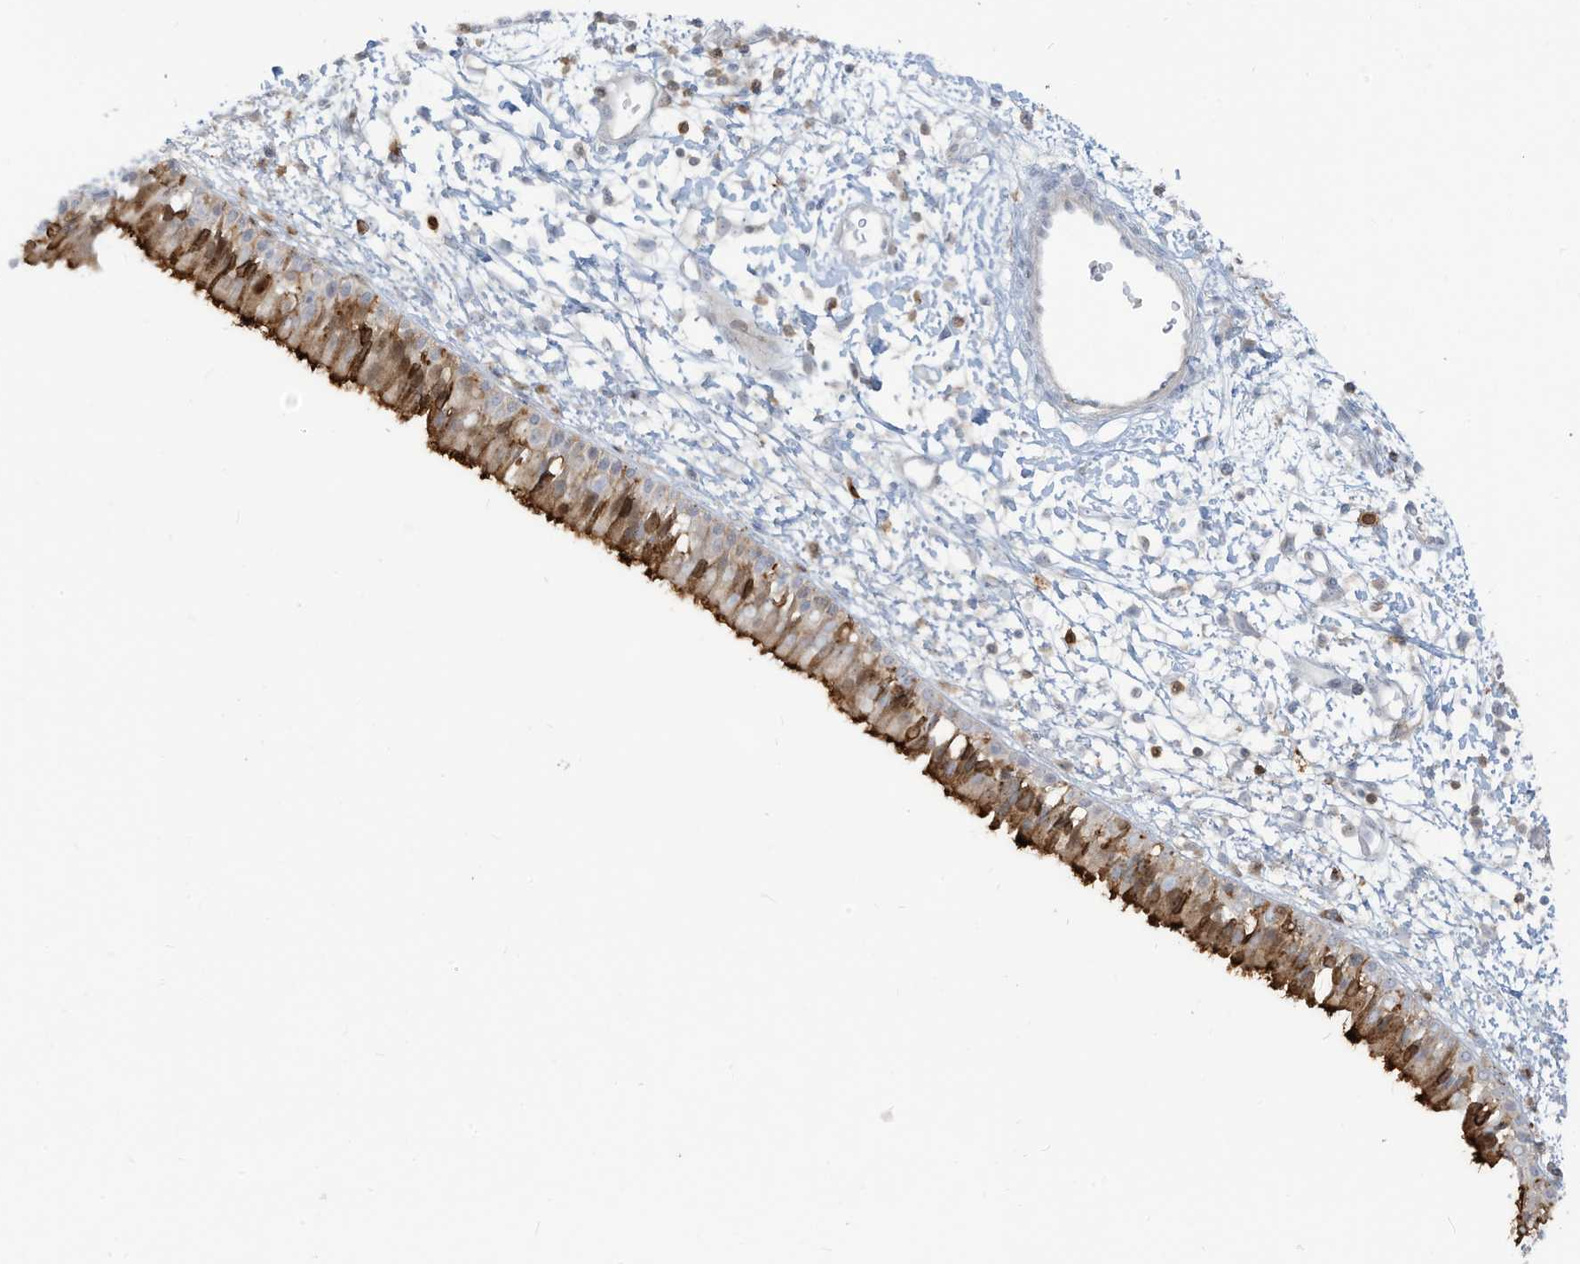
{"staining": {"intensity": "strong", "quantity": ">75%", "location": "cytoplasmic/membranous"}, "tissue": "nasopharynx", "cell_type": "Respiratory epithelial cells", "image_type": "normal", "snomed": [{"axis": "morphology", "description": "Normal tissue, NOS"}, {"axis": "topography", "description": "Nasopharynx"}], "caption": "This image displays immunohistochemistry staining of unremarkable human nasopharynx, with high strong cytoplasmic/membranous expression in approximately >75% of respiratory epithelial cells.", "gene": "NOTO", "patient": {"sex": "male", "age": 22}}